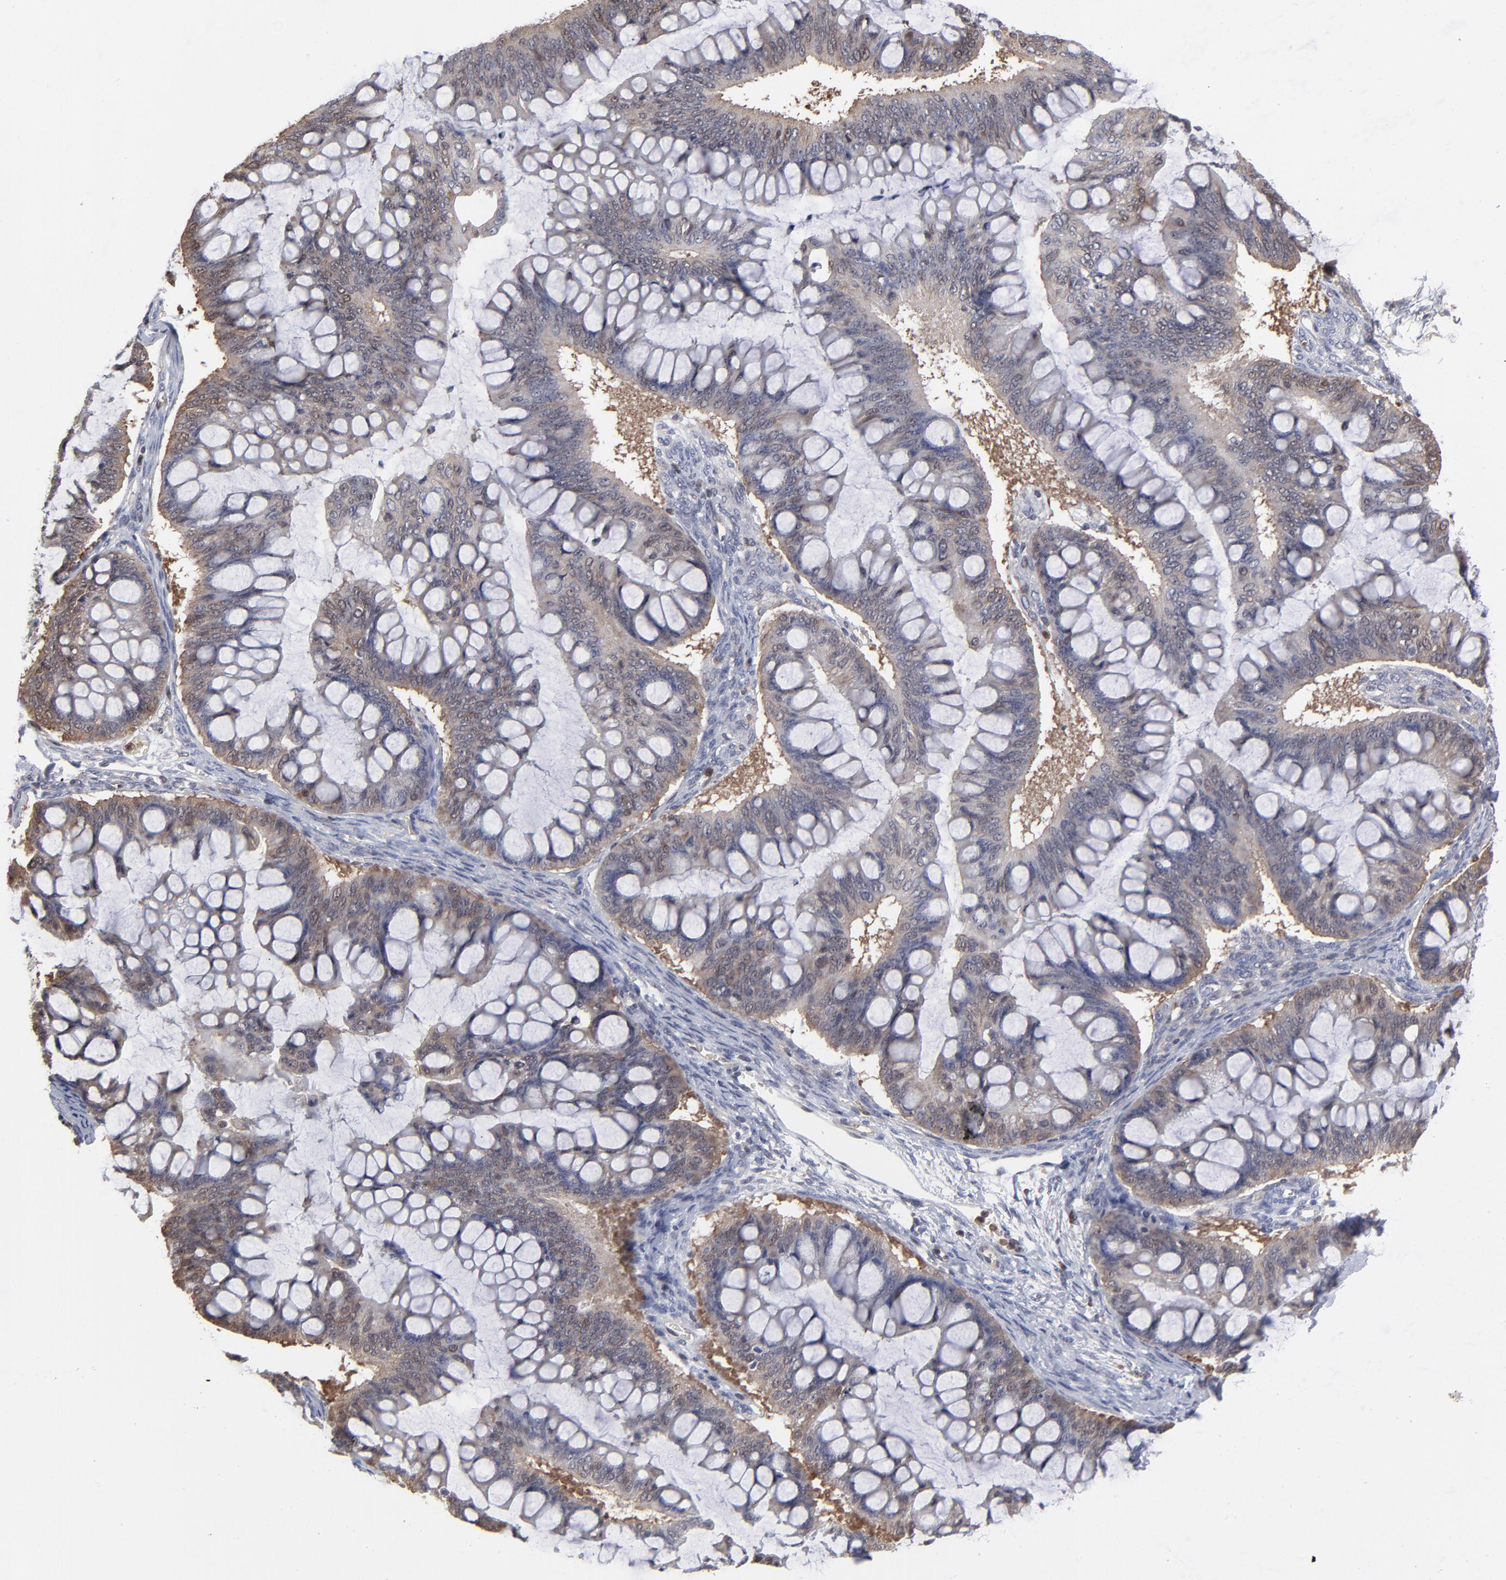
{"staining": {"intensity": "weak", "quantity": ">75%", "location": "cytoplasmic/membranous"}, "tissue": "ovarian cancer", "cell_type": "Tumor cells", "image_type": "cancer", "snomed": [{"axis": "morphology", "description": "Cystadenocarcinoma, mucinous, NOS"}, {"axis": "topography", "description": "Ovary"}], "caption": "A brown stain labels weak cytoplasmic/membranous expression of a protein in human ovarian cancer (mucinous cystadenocarcinoma) tumor cells.", "gene": "MAP2K1", "patient": {"sex": "female", "age": 73}}